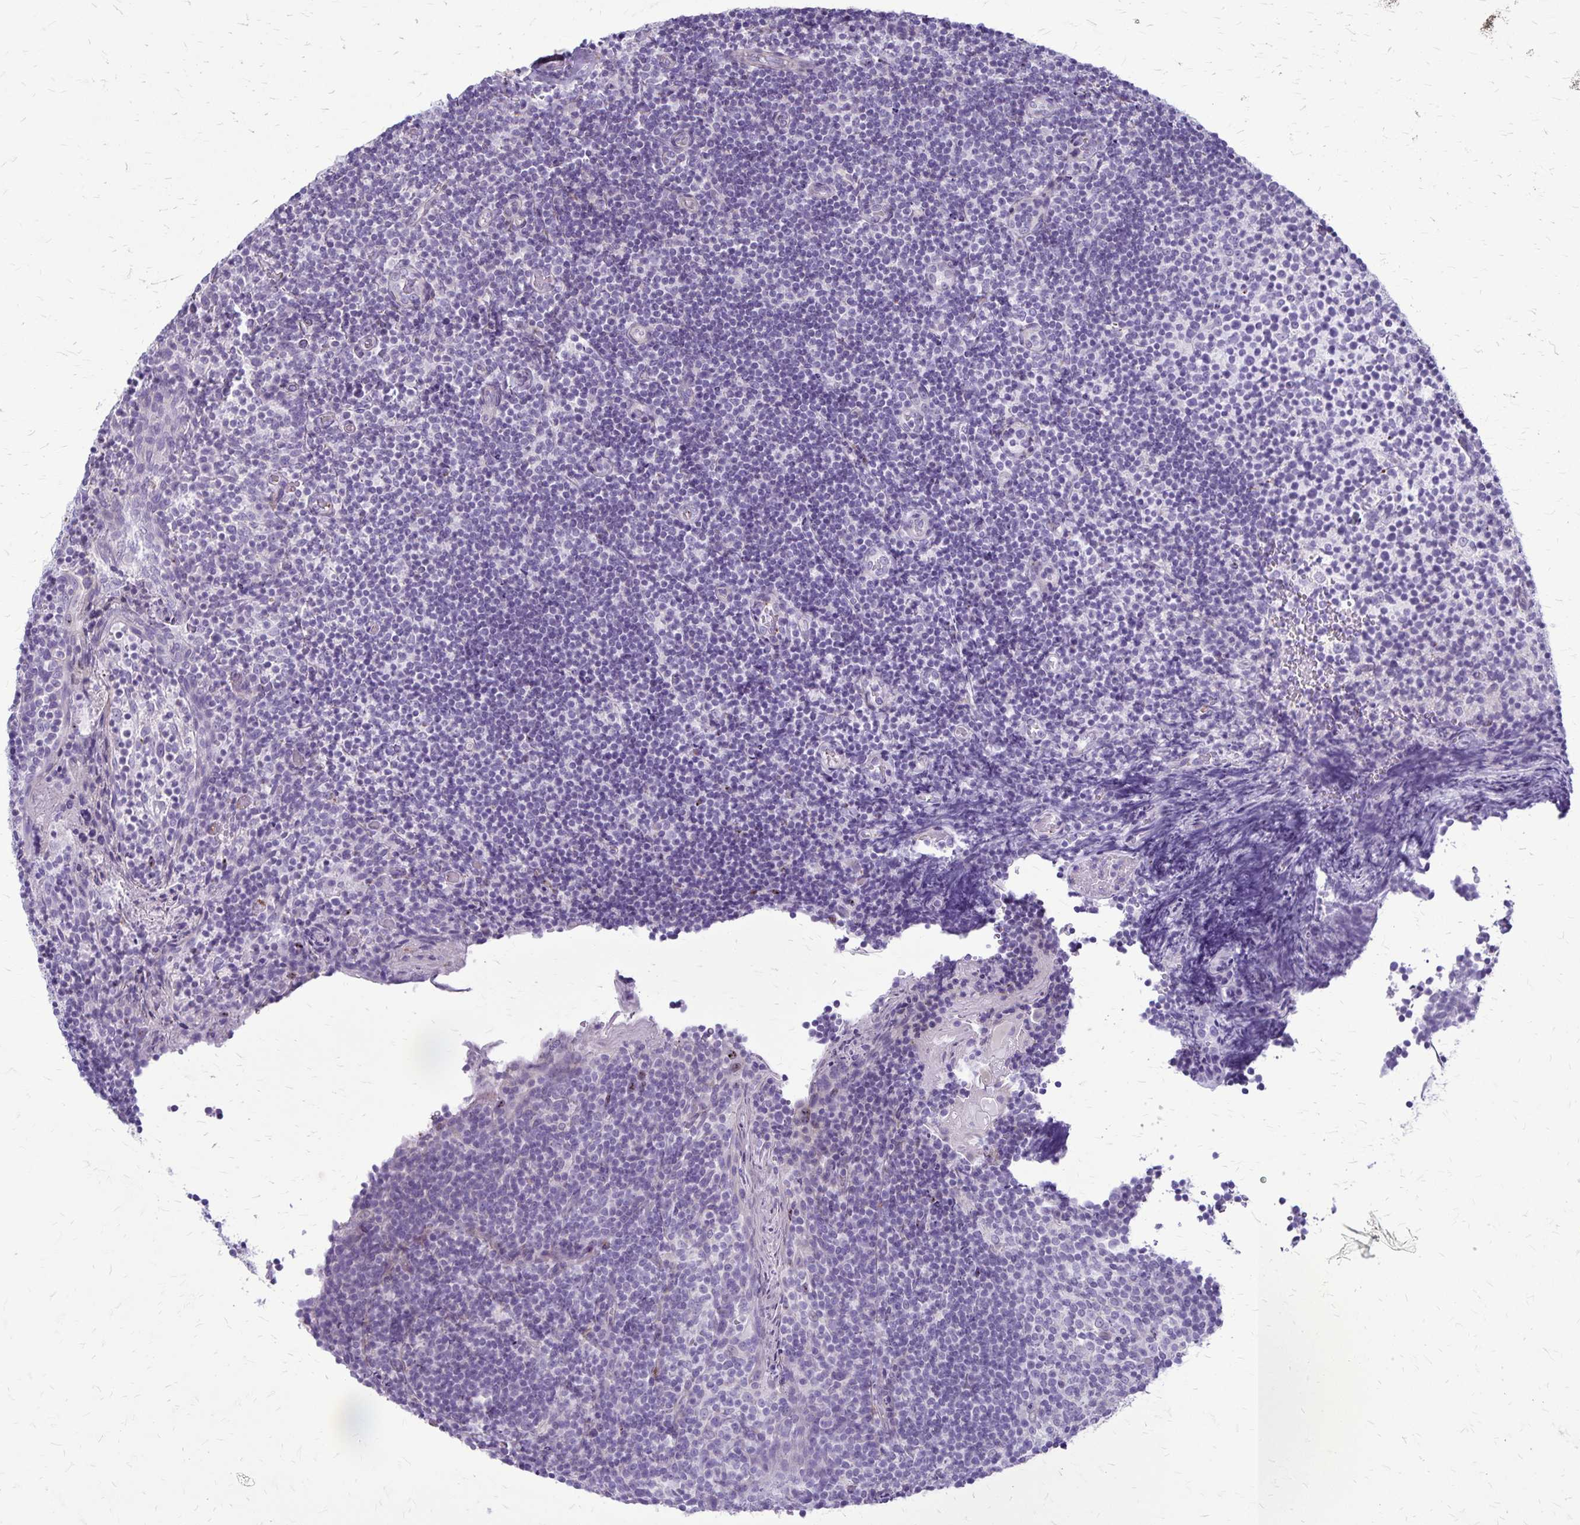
{"staining": {"intensity": "negative", "quantity": "none", "location": "none"}, "tissue": "tonsil", "cell_type": "Germinal center cells", "image_type": "normal", "snomed": [{"axis": "morphology", "description": "Normal tissue, NOS"}, {"axis": "topography", "description": "Tonsil"}], "caption": "The histopathology image demonstrates no staining of germinal center cells in normal tonsil. The staining is performed using DAB (3,3'-diaminobenzidine) brown chromogen with nuclei counter-stained in using hematoxylin.", "gene": "GP9", "patient": {"sex": "female", "age": 10}}